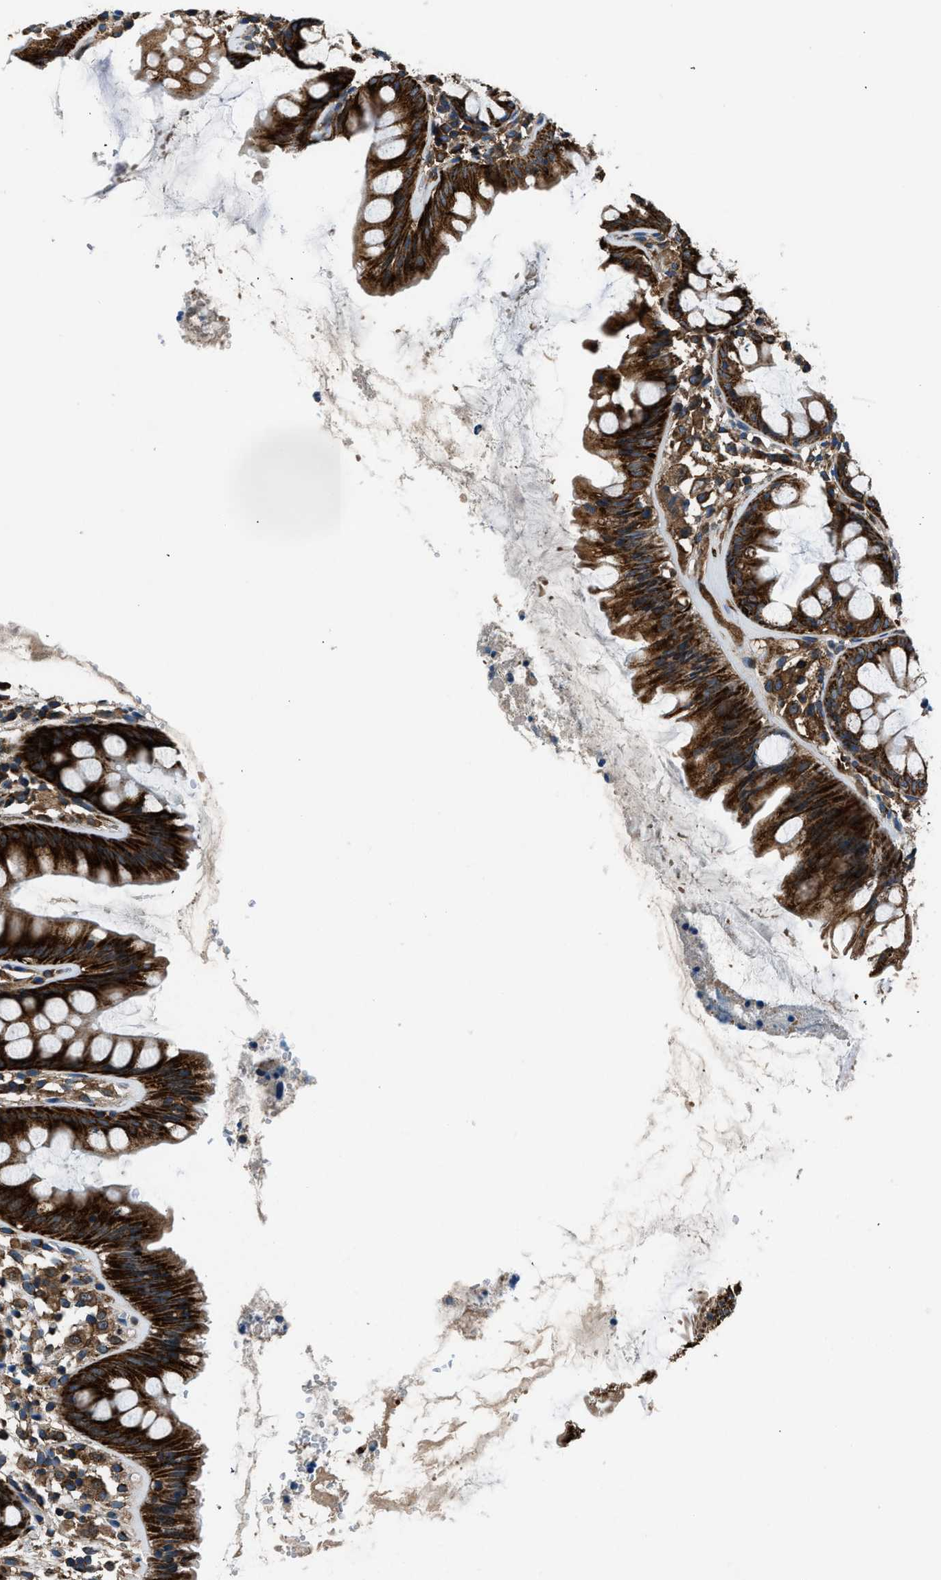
{"staining": {"intensity": "moderate", "quantity": ">75%", "location": "cytoplasmic/membranous"}, "tissue": "colon", "cell_type": "Endothelial cells", "image_type": "normal", "snomed": [{"axis": "morphology", "description": "Normal tissue, NOS"}, {"axis": "topography", "description": "Colon"}], "caption": "Moderate cytoplasmic/membranous protein expression is seen in about >75% of endothelial cells in colon.", "gene": "ARFGAP2", "patient": {"sex": "female", "age": 56}}